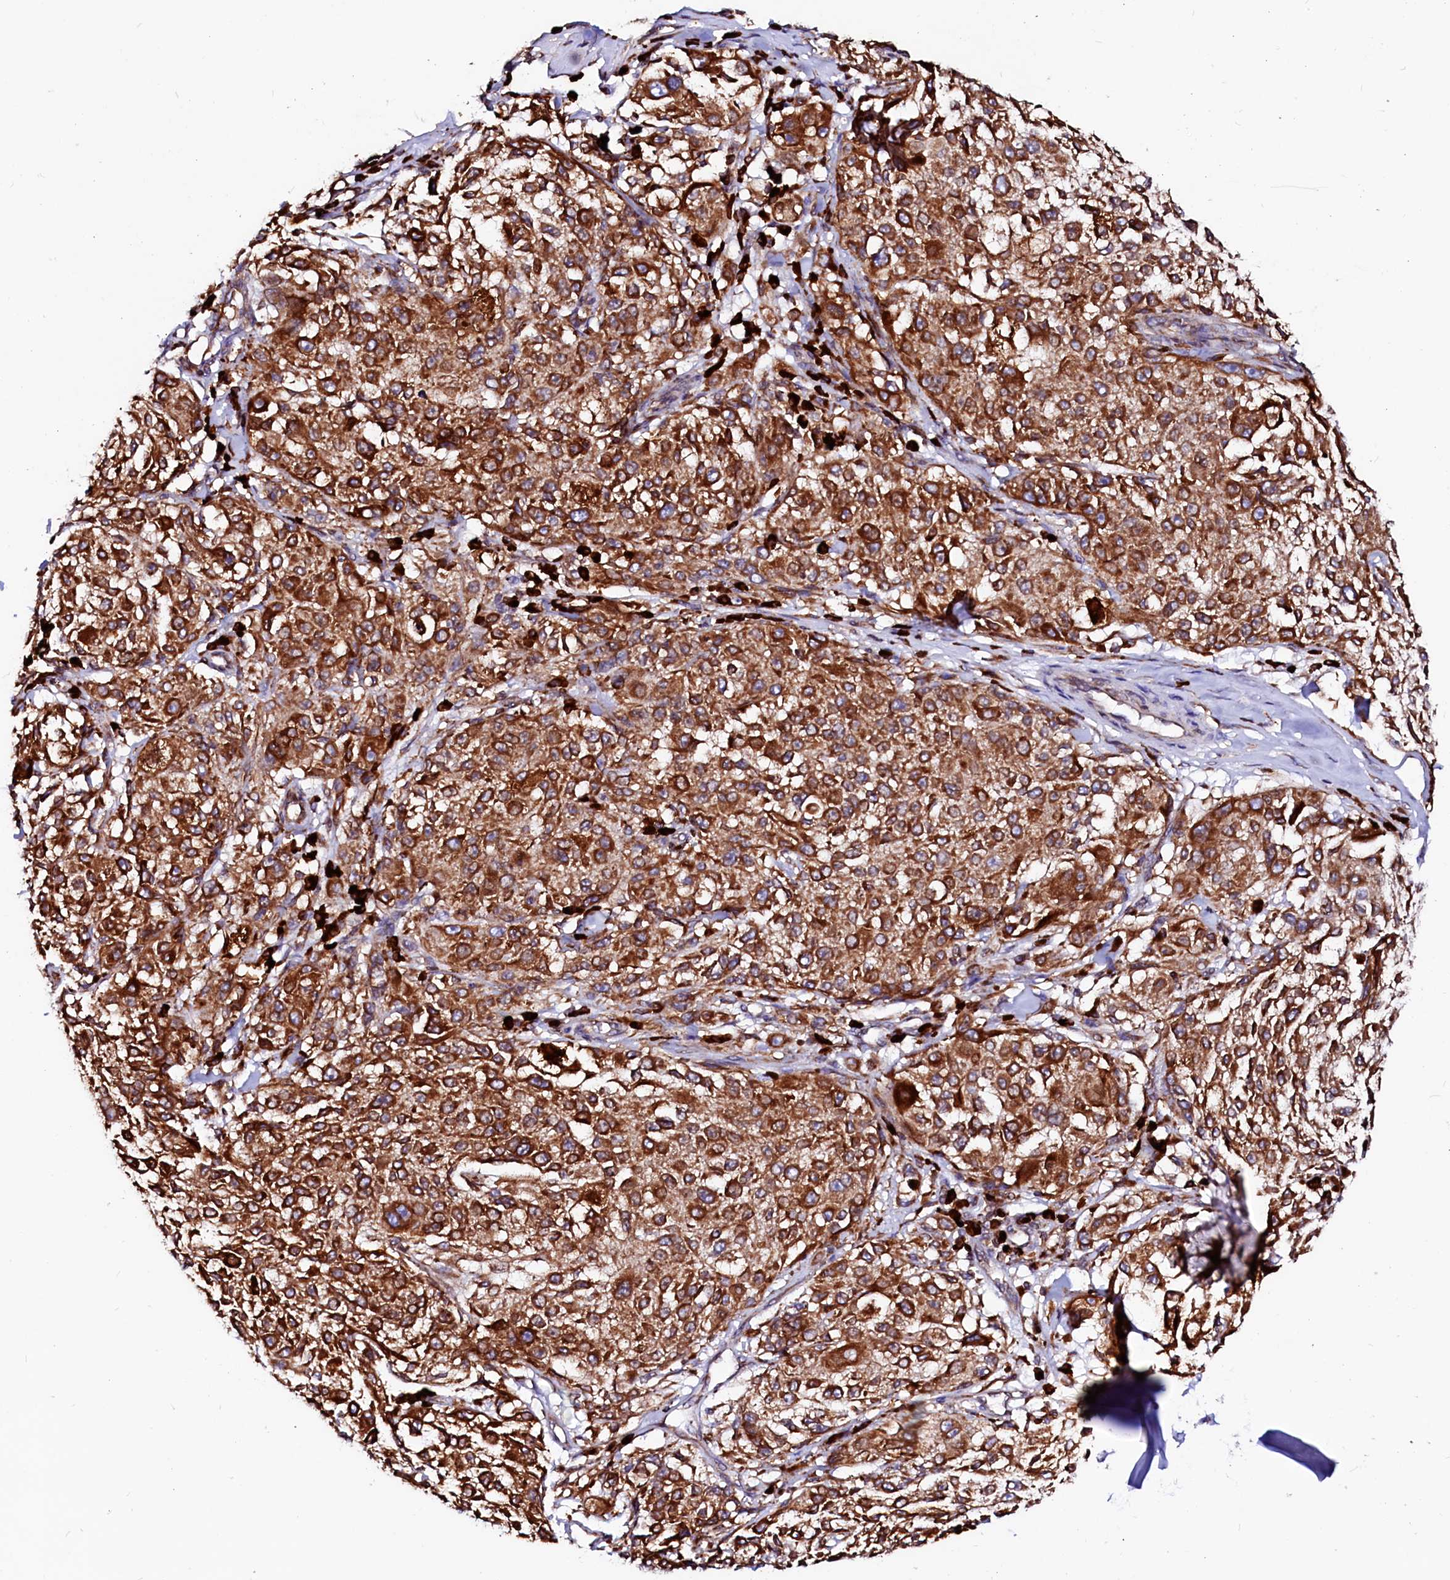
{"staining": {"intensity": "strong", "quantity": ">75%", "location": "cytoplasmic/membranous"}, "tissue": "melanoma", "cell_type": "Tumor cells", "image_type": "cancer", "snomed": [{"axis": "morphology", "description": "Necrosis, NOS"}, {"axis": "morphology", "description": "Malignant melanoma, NOS"}, {"axis": "topography", "description": "Skin"}], "caption": "There is high levels of strong cytoplasmic/membranous expression in tumor cells of malignant melanoma, as demonstrated by immunohistochemical staining (brown color).", "gene": "DERL1", "patient": {"sex": "female", "age": 87}}